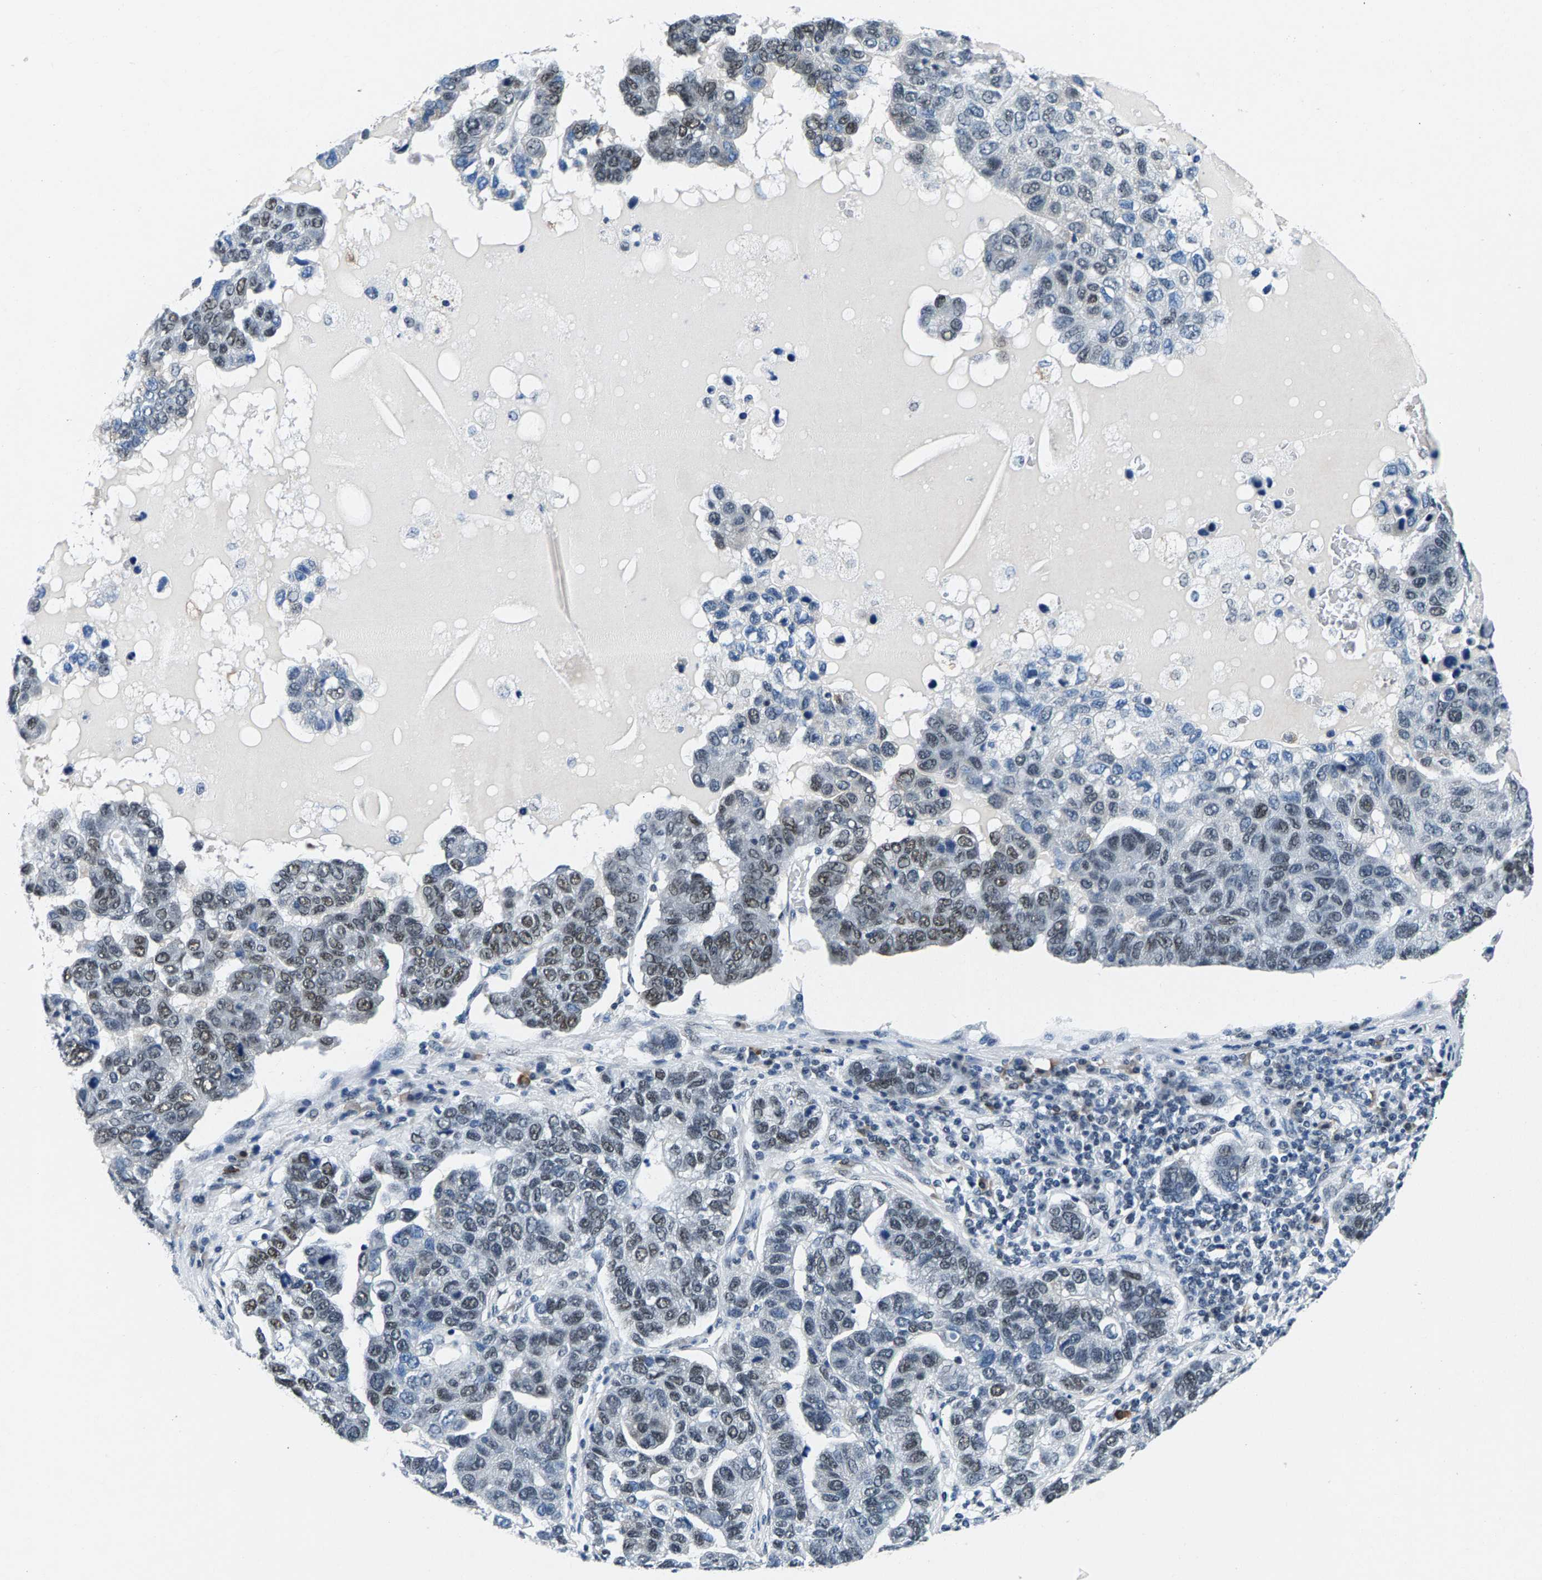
{"staining": {"intensity": "moderate", "quantity": "<25%", "location": "nuclear"}, "tissue": "pancreatic cancer", "cell_type": "Tumor cells", "image_type": "cancer", "snomed": [{"axis": "morphology", "description": "Adenocarcinoma, NOS"}, {"axis": "topography", "description": "Pancreas"}], "caption": "This image reveals immunohistochemistry staining of pancreatic cancer (adenocarcinoma), with low moderate nuclear positivity in about <25% of tumor cells.", "gene": "ATF2", "patient": {"sex": "female", "age": 61}}